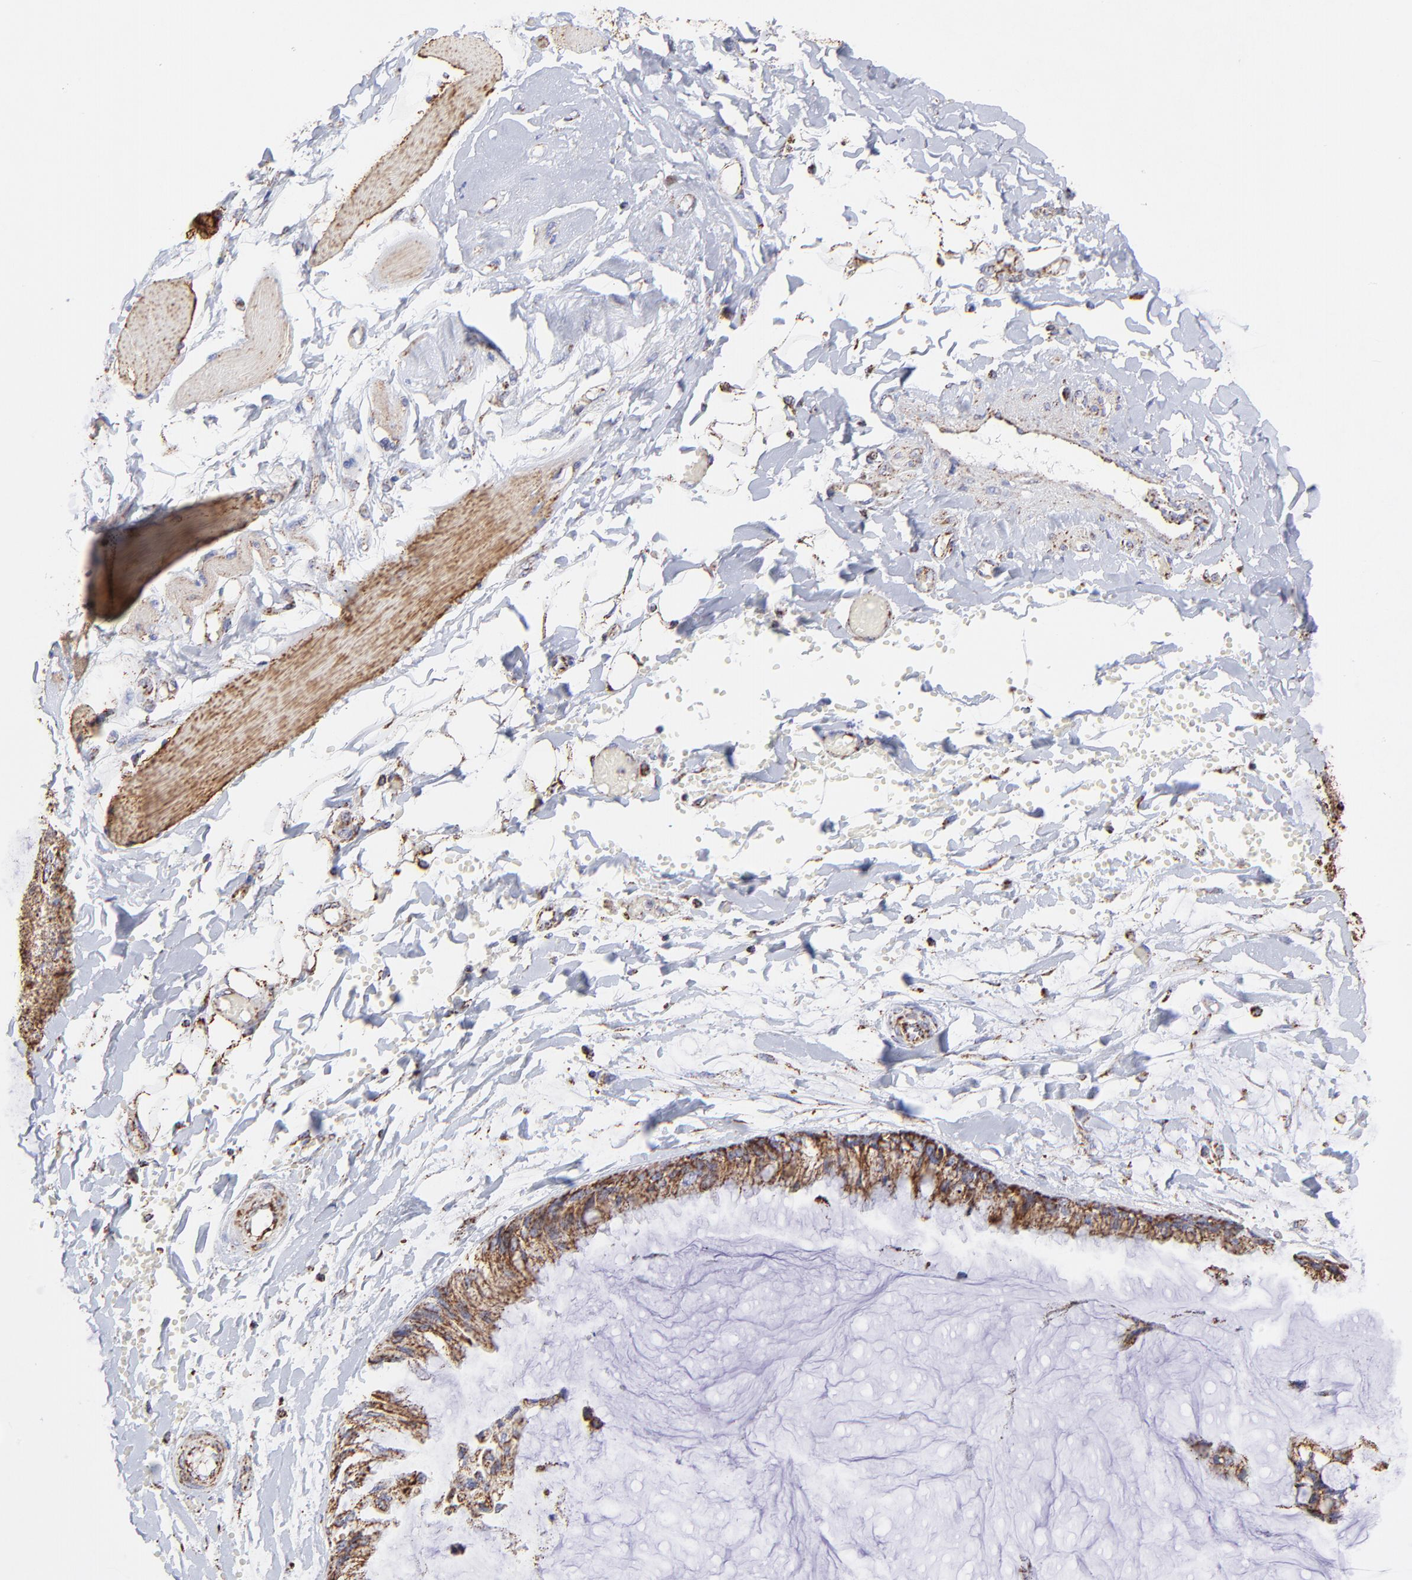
{"staining": {"intensity": "moderate", "quantity": ">75%", "location": "cytoplasmic/membranous"}, "tissue": "ovarian cancer", "cell_type": "Tumor cells", "image_type": "cancer", "snomed": [{"axis": "morphology", "description": "Cystadenocarcinoma, mucinous, NOS"}, {"axis": "topography", "description": "Ovary"}], "caption": "Moderate cytoplasmic/membranous expression is identified in about >75% of tumor cells in ovarian cancer (mucinous cystadenocarcinoma).", "gene": "ECH1", "patient": {"sex": "female", "age": 39}}